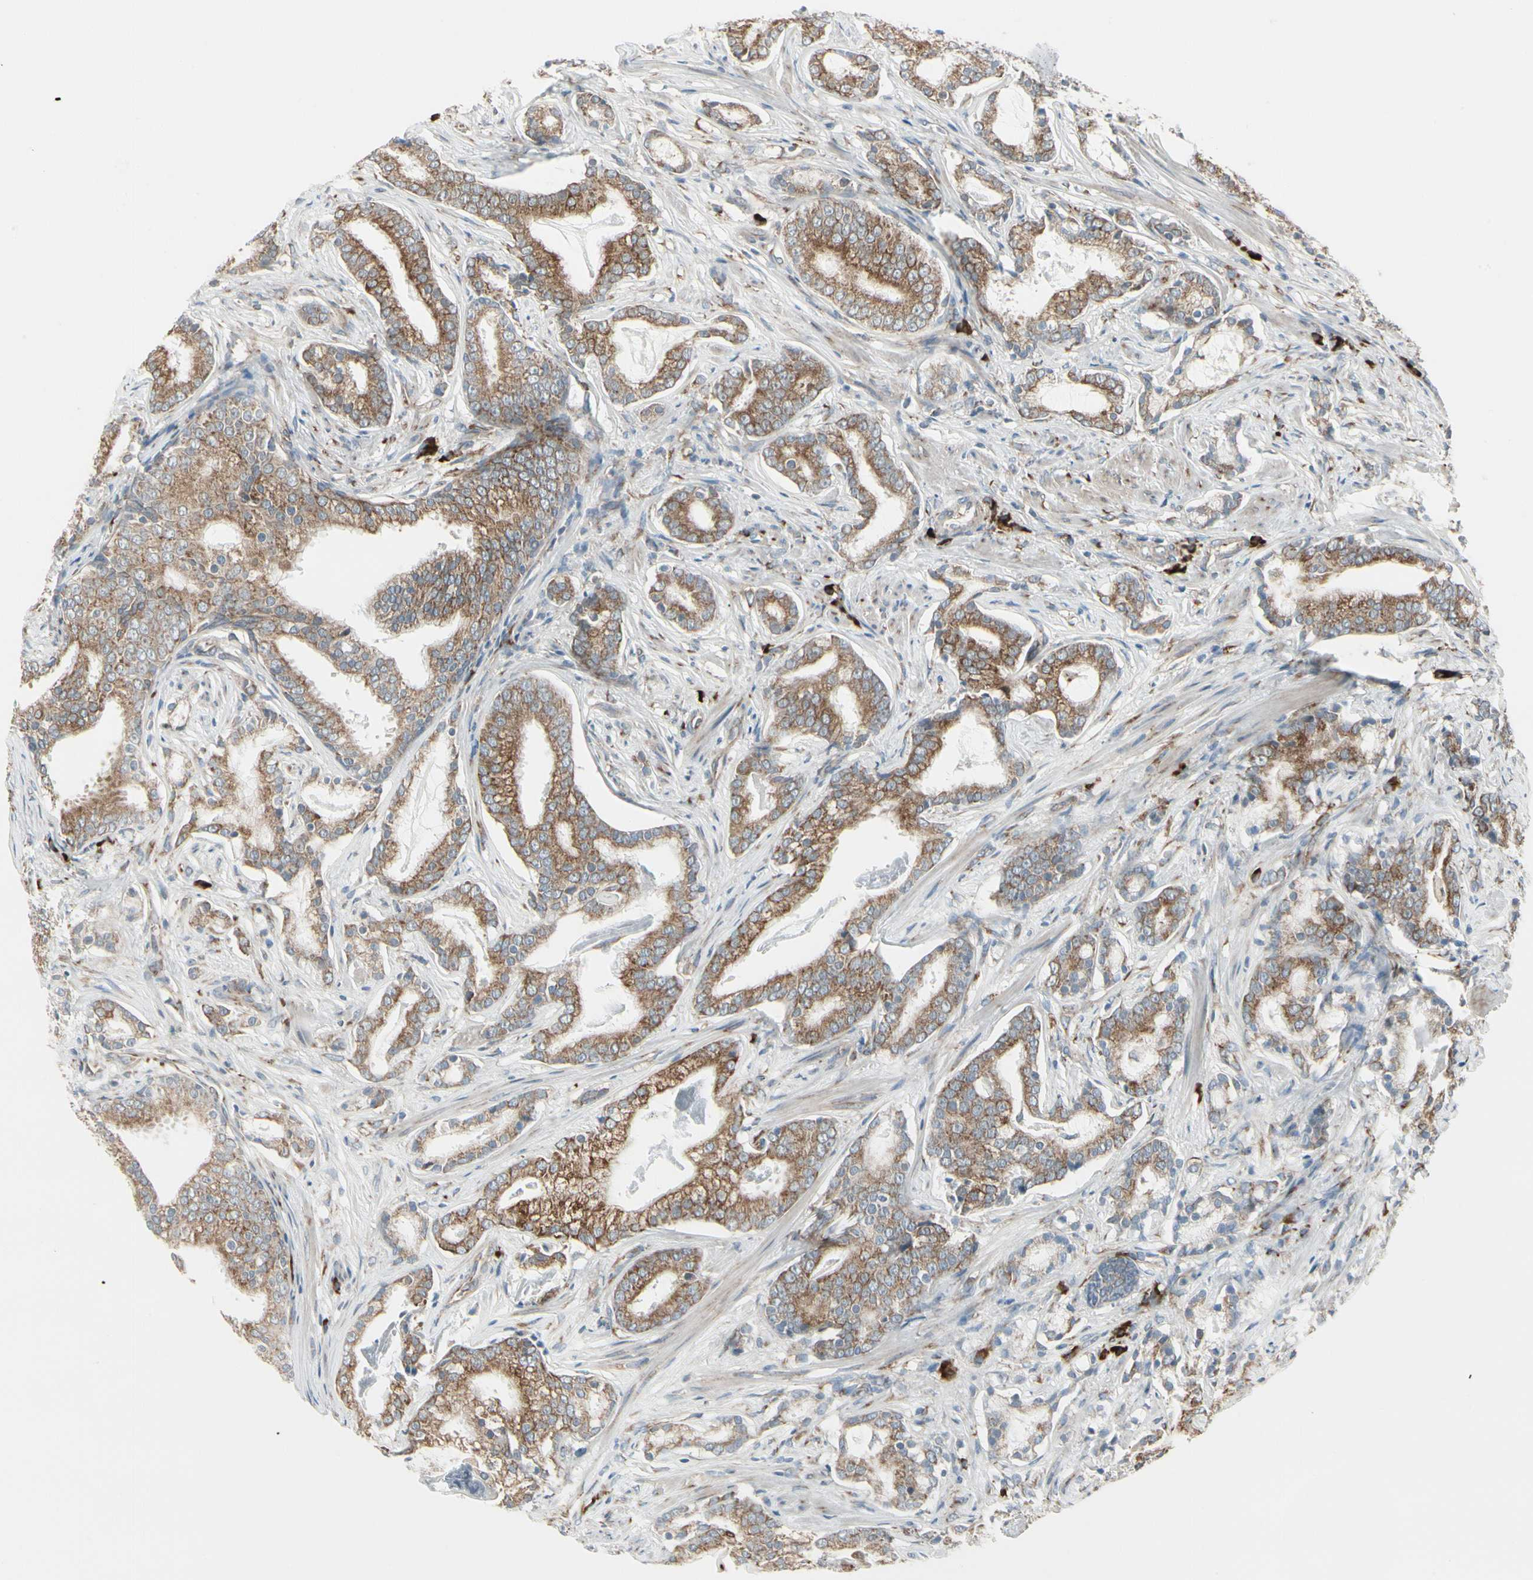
{"staining": {"intensity": "moderate", "quantity": ">75%", "location": "cytoplasmic/membranous"}, "tissue": "prostate cancer", "cell_type": "Tumor cells", "image_type": "cancer", "snomed": [{"axis": "morphology", "description": "Adenocarcinoma, Low grade"}, {"axis": "topography", "description": "Prostate"}], "caption": "The histopathology image exhibits a brown stain indicating the presence of a protein in the cytoplasmic/membranous of tumor cells in prostate cancer.", "gene": "FNDC3A", "patient": {"sex": "male", "age": 58}}